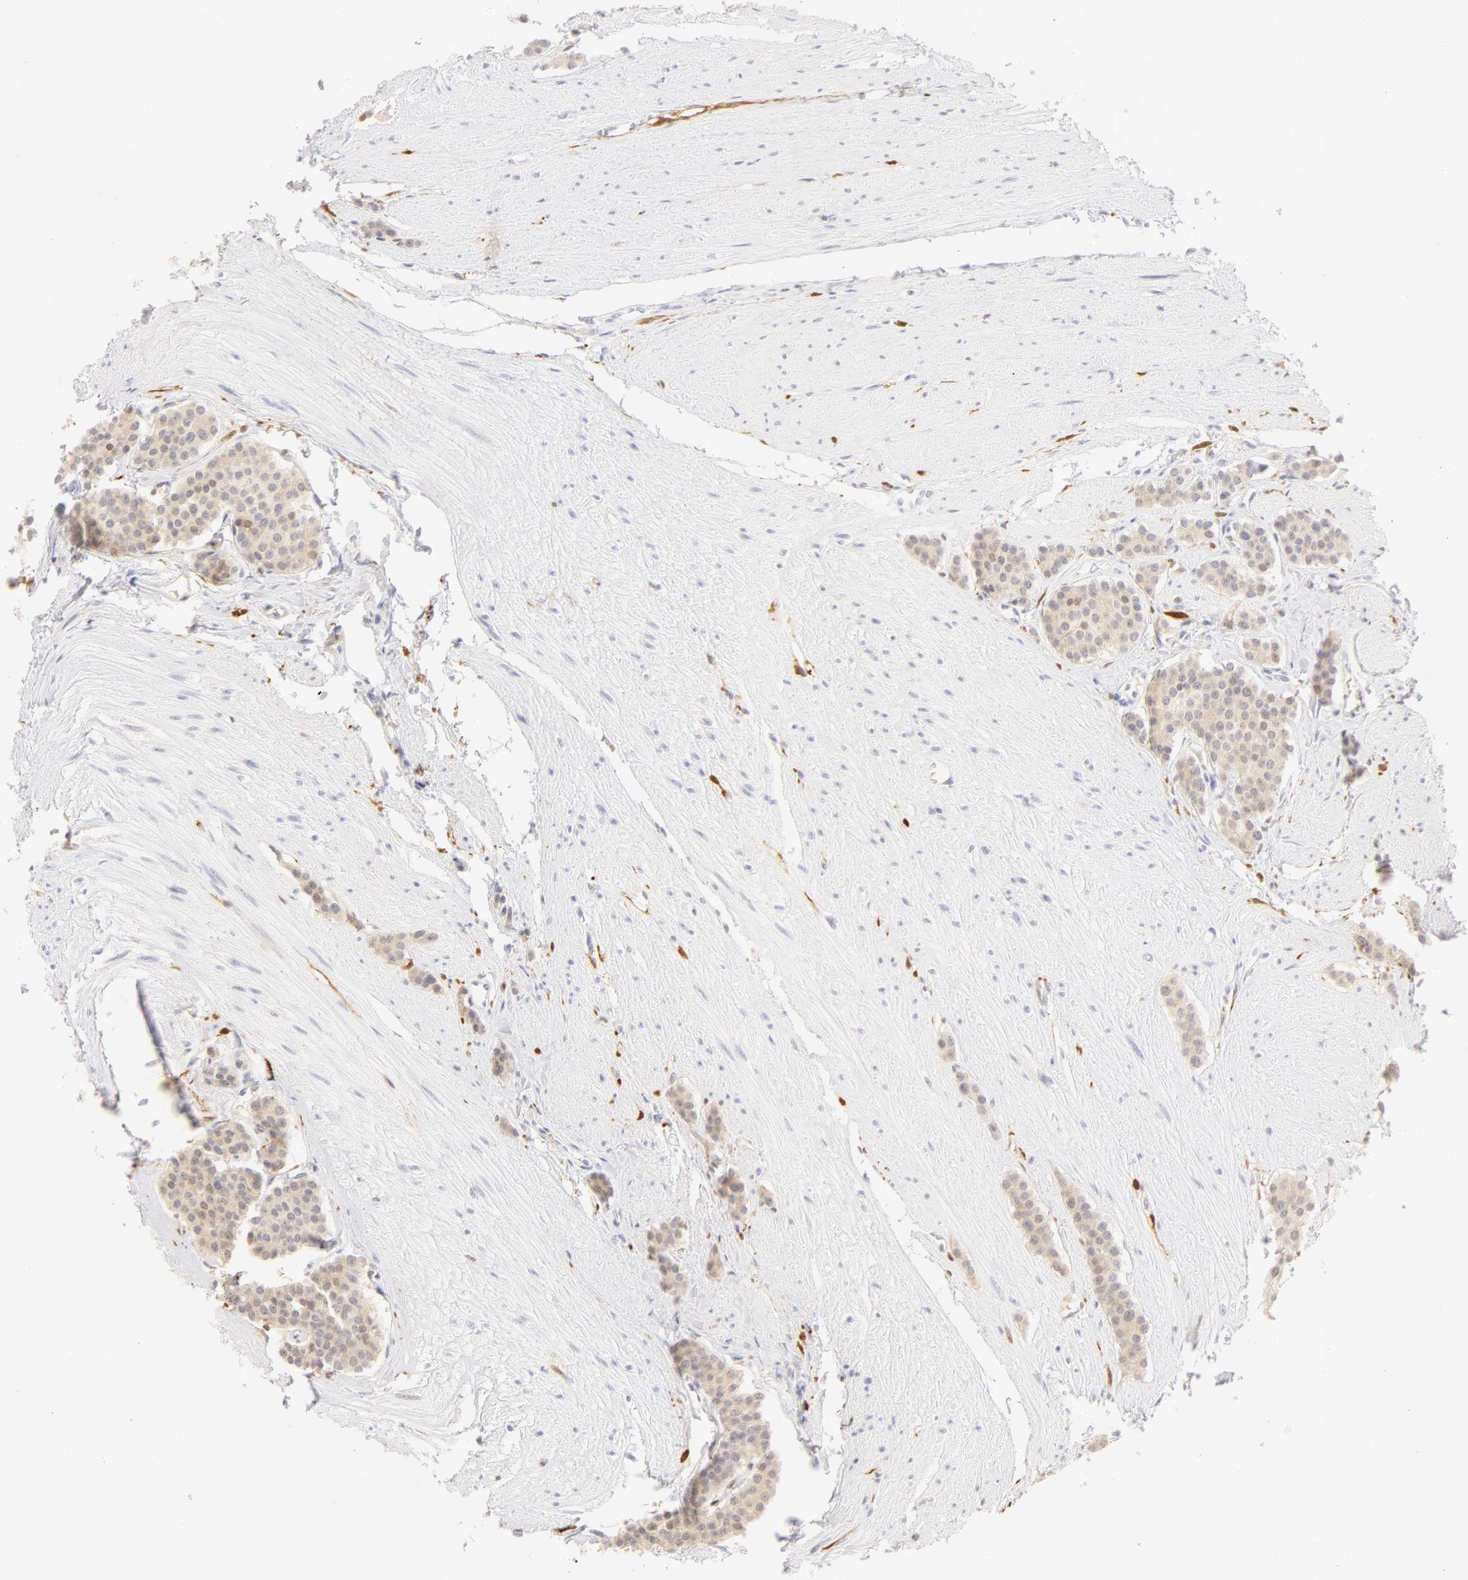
{"staining": {"intensity": "negative", "quantity": "none", "location": "none"}, "tissue": "carcinoid", "cell_type": "Tumor cells", "image_type": "cancer", "snomed": [{"axis": "morphology", "description": "Carcinoid, malignant, NOS"}, {"axis": "topography", "description": "Small intestine"}], "caption": "Photomicrograph shows no protein positivity in tumor cells of malignant carcinoid tissue.", "gene": "CA2", "patient": {"sex": "male", "age": 60}}